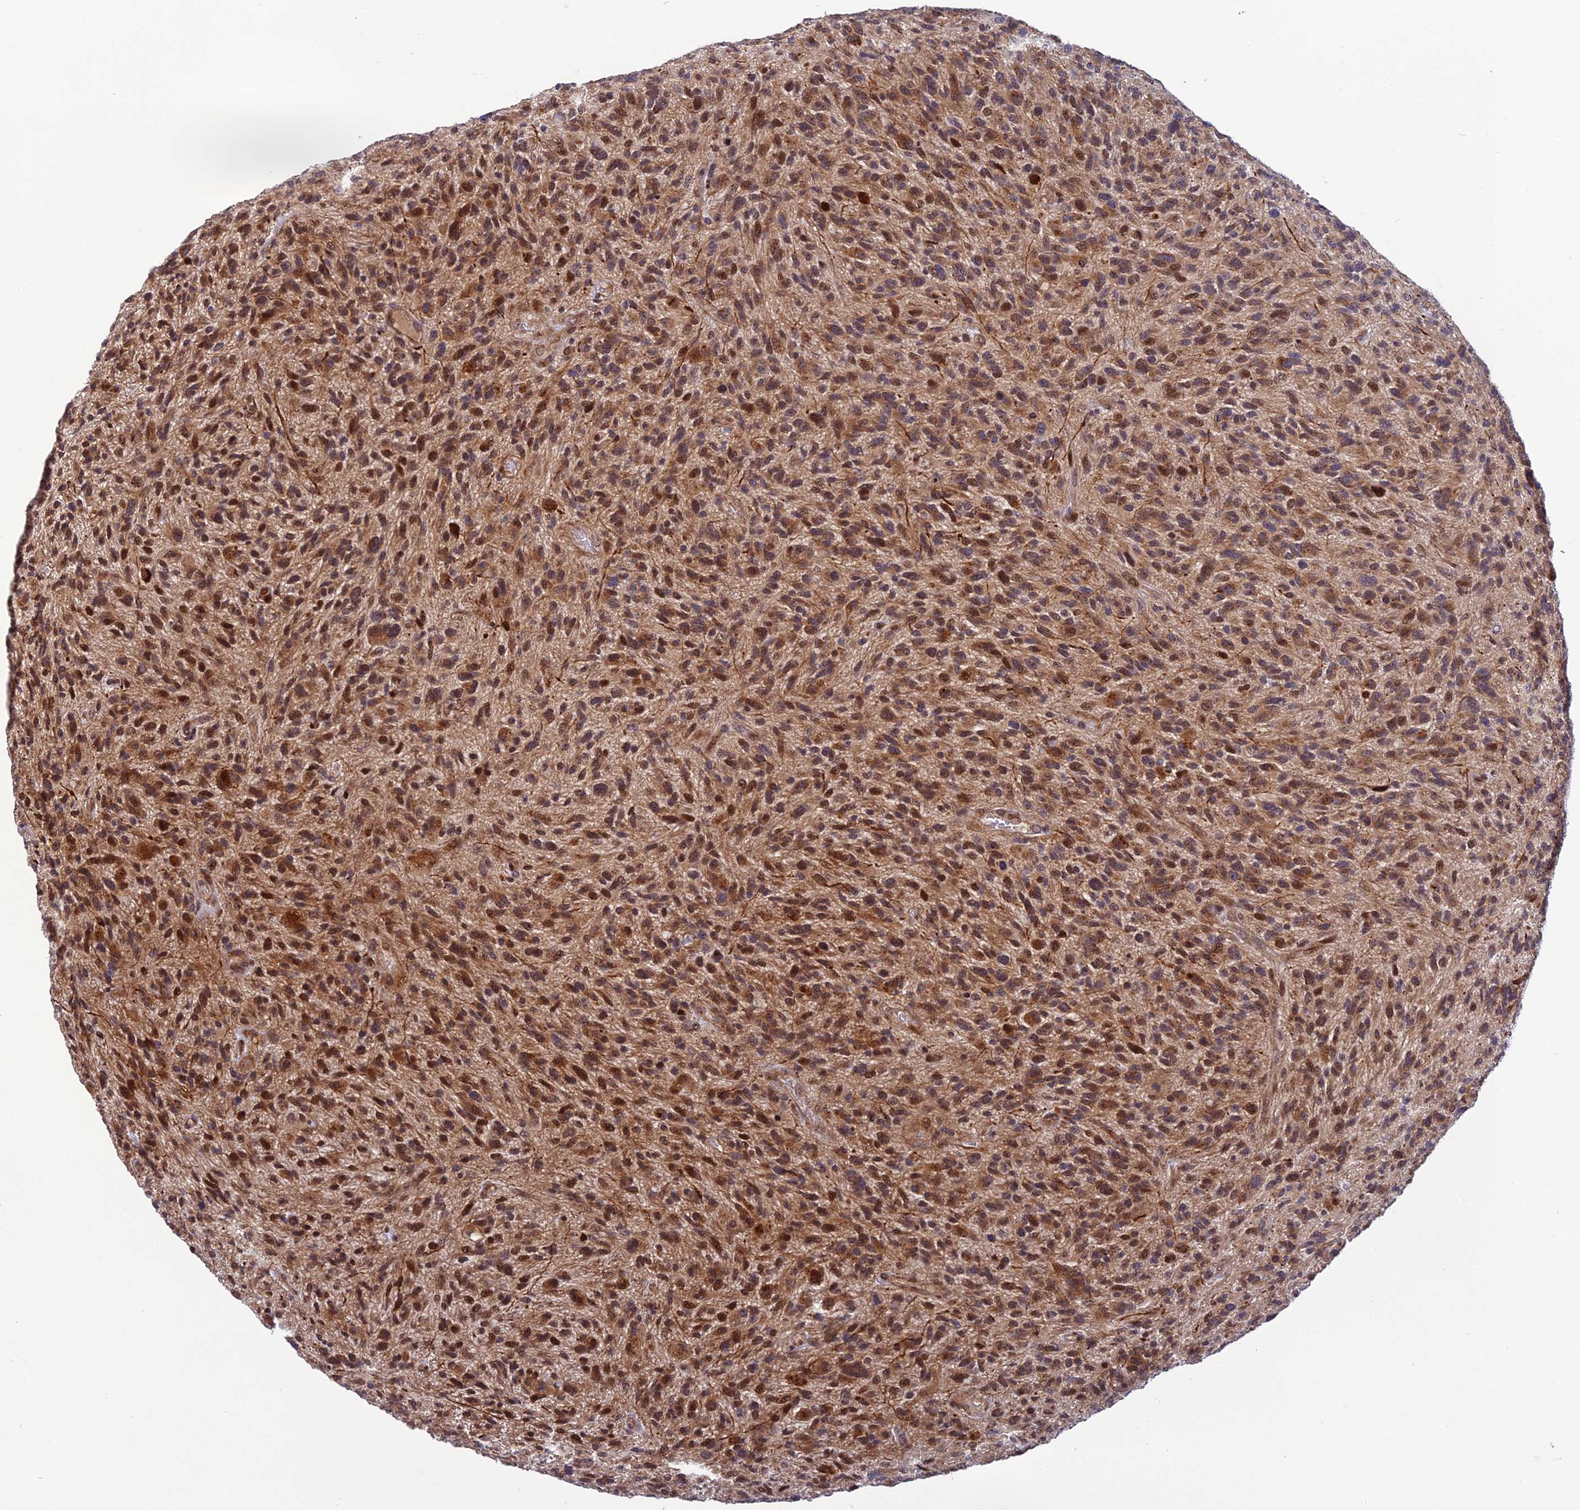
{"staining": {"intensity": "moderate", "quantity": ">75%", "location": "cytoplasmic/membranous,nuclear"}, "tissue": "glioma", "cell_type": "Tumor cells", "image_type": "cancer", "snomed": [{"axis": "morphology", "description": "Glioma, malignant, High grade"}, {"axis": "topography", "description": "Brain"}], "caption": "A brown stain highlights moderate cytoplasmic/membranous and nuclear expression of a protein in high-grade glioma (malignant) tumor cells.", "gene": "SMIM7", "patient": {"sex": "male", "age": 47}}